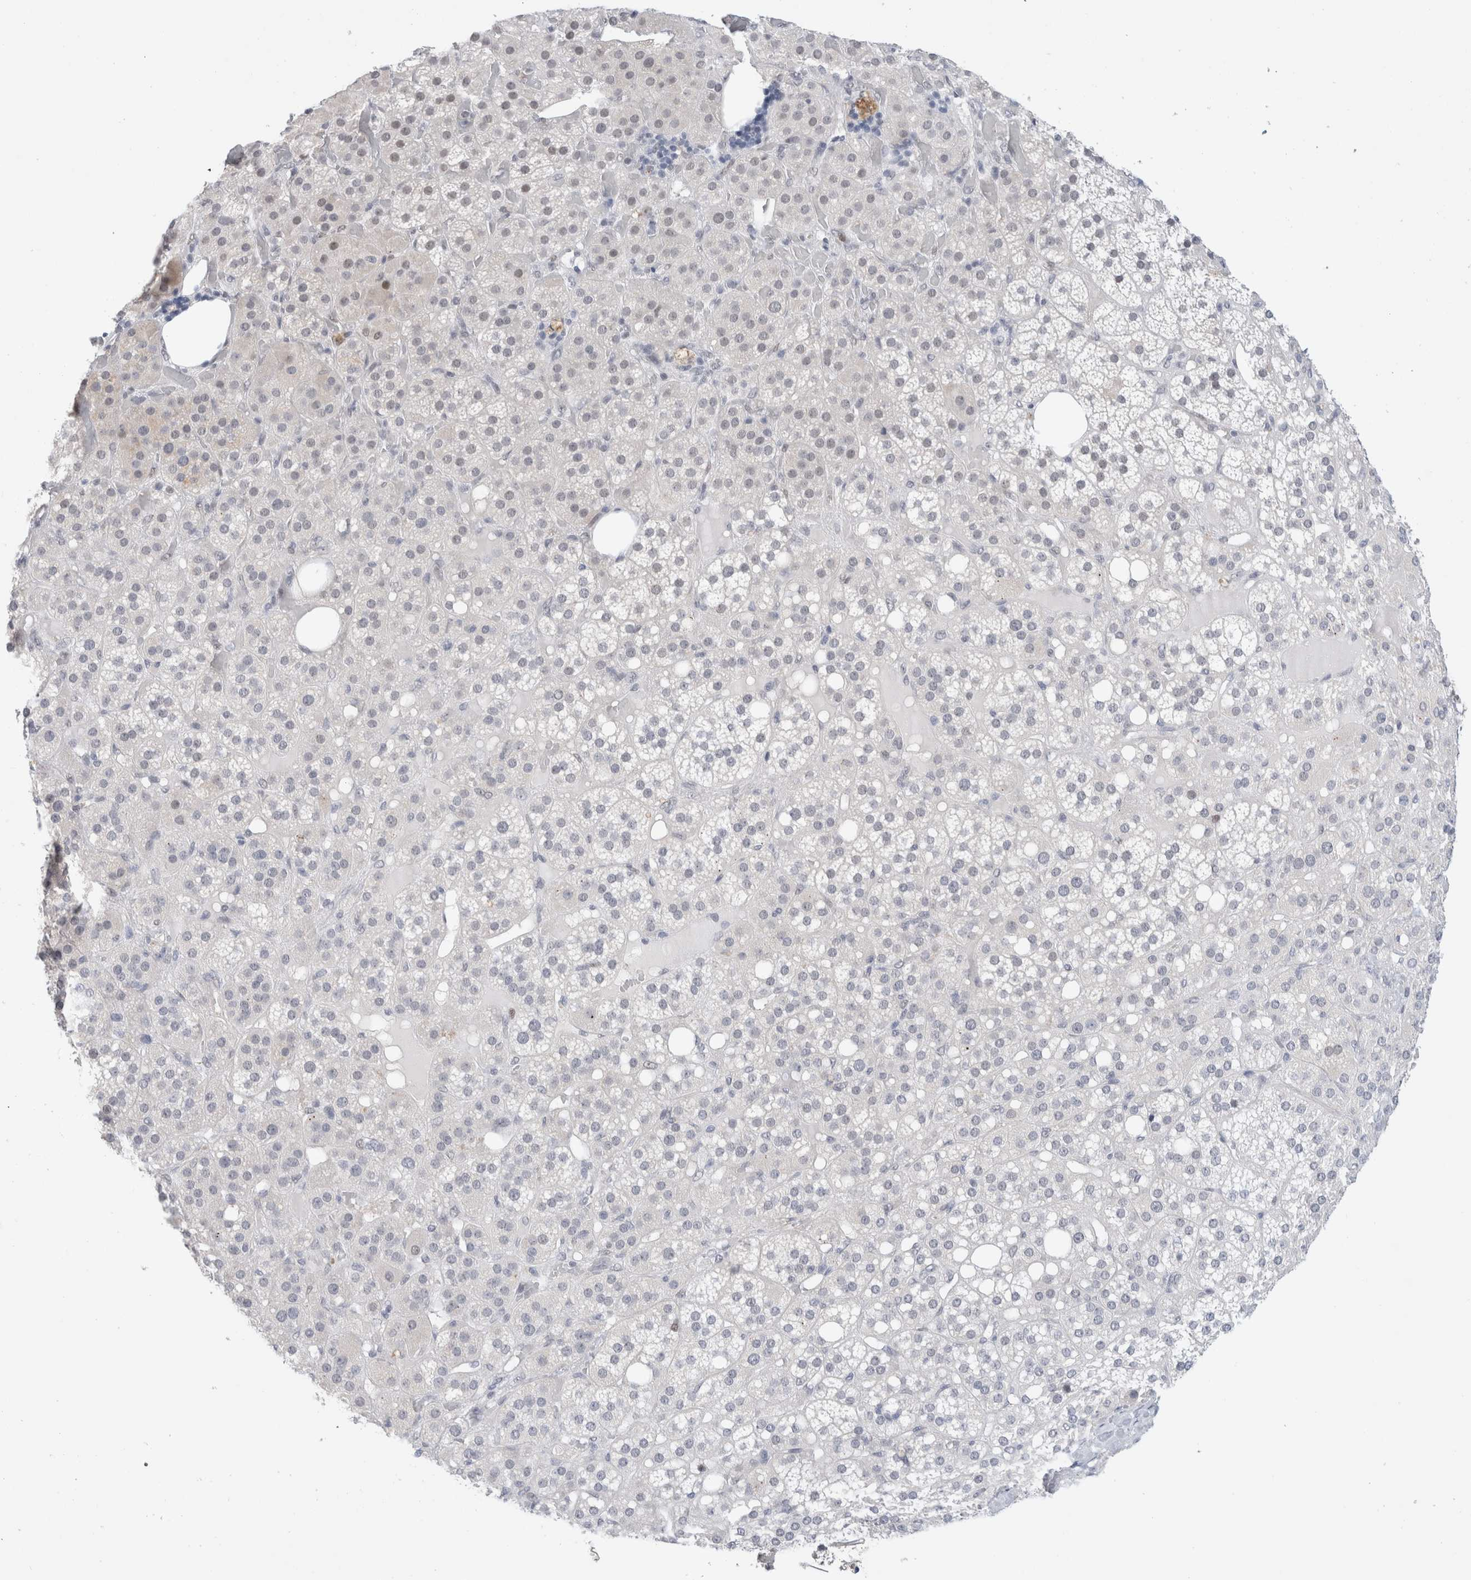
{"staining": {"intensity": "weak", "quantity": "<25%", "location": "nuclear"}, "tissue": "adrenal gland", "cell_type": "Glandular cells", "image_type": "normal", "snomed": [{"axis": "morphology", "description": "Normal tissue, NOS"}, {"axis": "topography", "description": "Adrenal gland"}], "caption": "Immunohistochemistry of benign human adrenal gland displays no positivity in glandular cells.", "gene": "KNL1", "patient": {"sex": "female", "age": 59}}